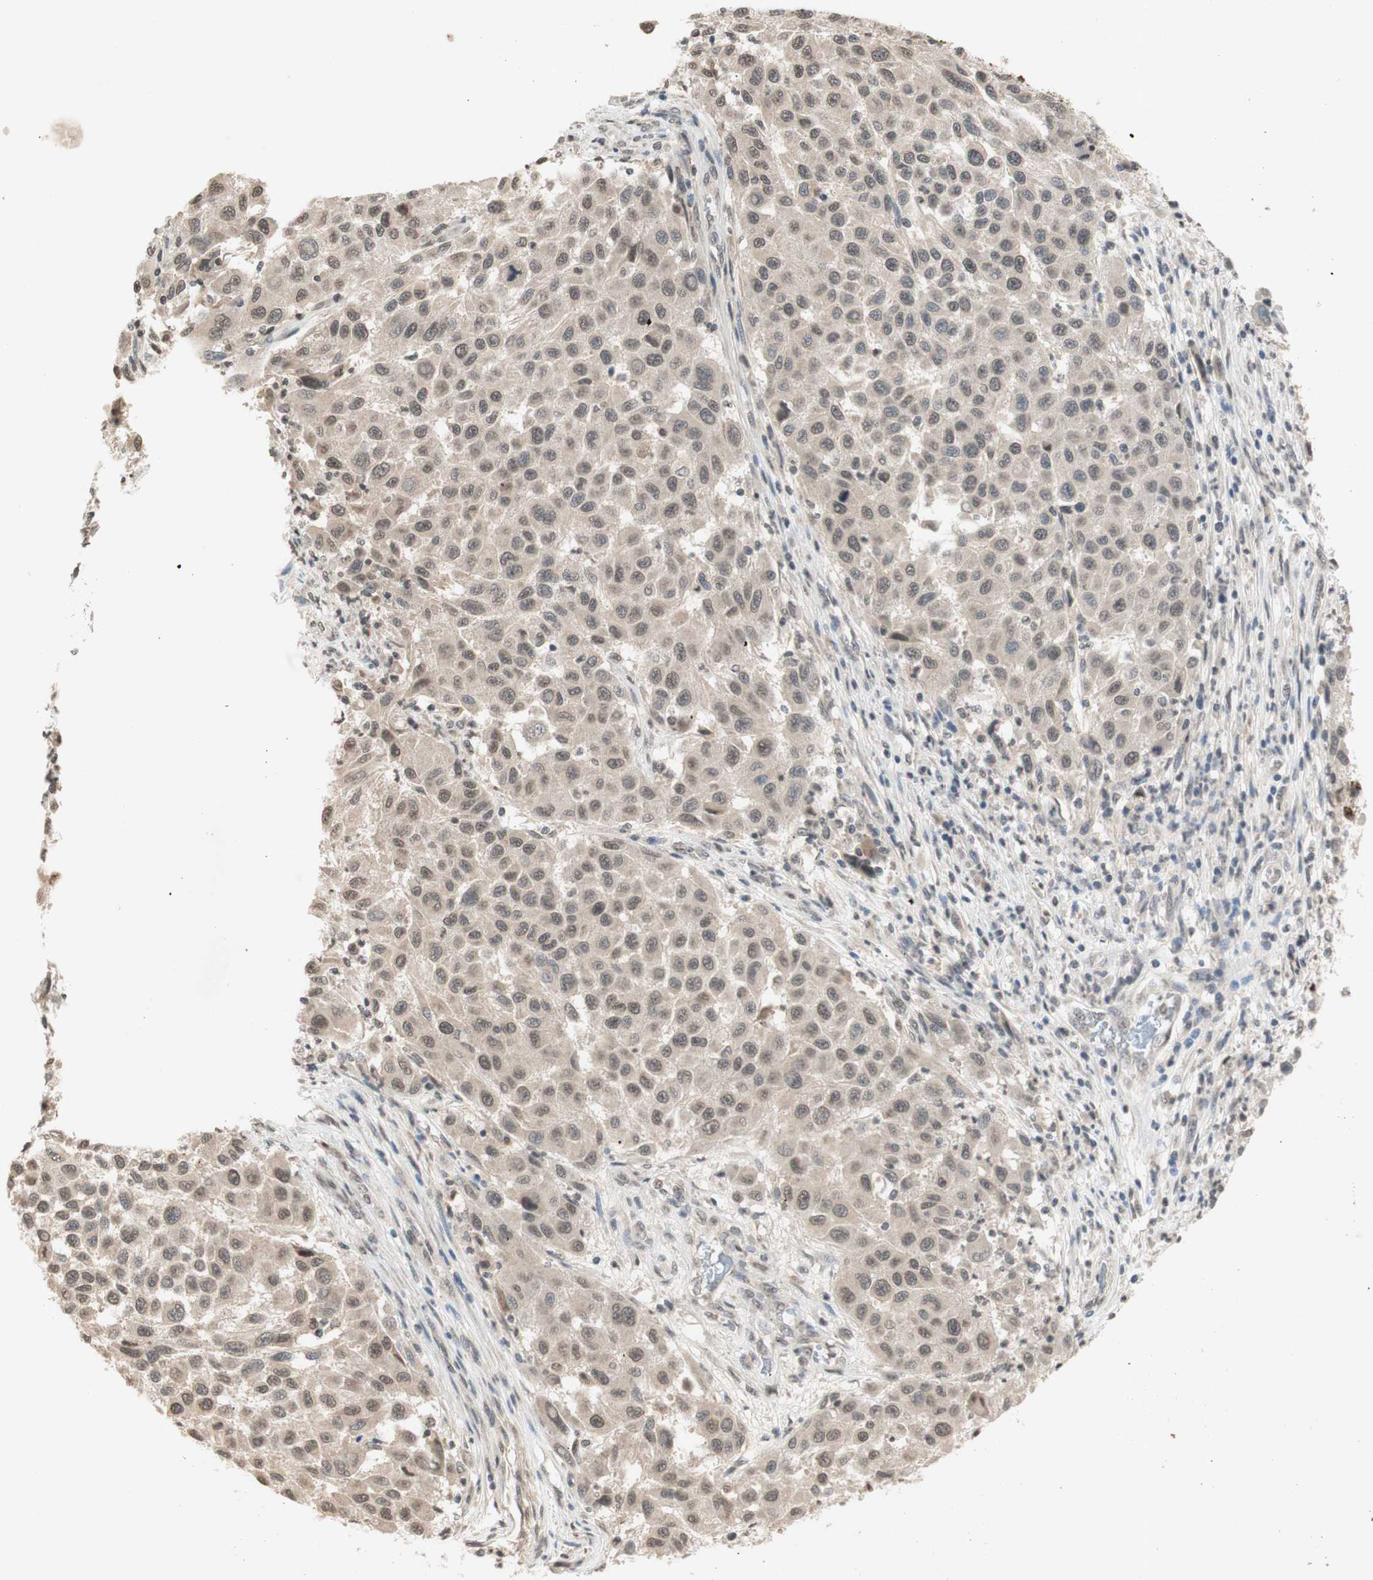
{"staining": {"intensity": "weak", "quantity": "25%-75%", "location": "cytoplasmic/membranous"}, "tissue": "melanoma", "cell_type": "Tumor cells", "image_type": "cancer", "snomed": [{"axis": "morphology", "description": "Malignant melanoma, Metastatic site"}, {"axis": "topography", "description": "Lymph node"}], "caption": "Tumor cells show low levels of weak cytoplasmic/membranous staining in about 25%-75% of cells in human malignant melanoma (metastatic site). The staining is performed using DAB brown chromogen to label protein expression. The nuclei are counter-stained blue using hematoxylin.", "gene": "GLI1", "patient": {"sex": "male", "age": 61}}